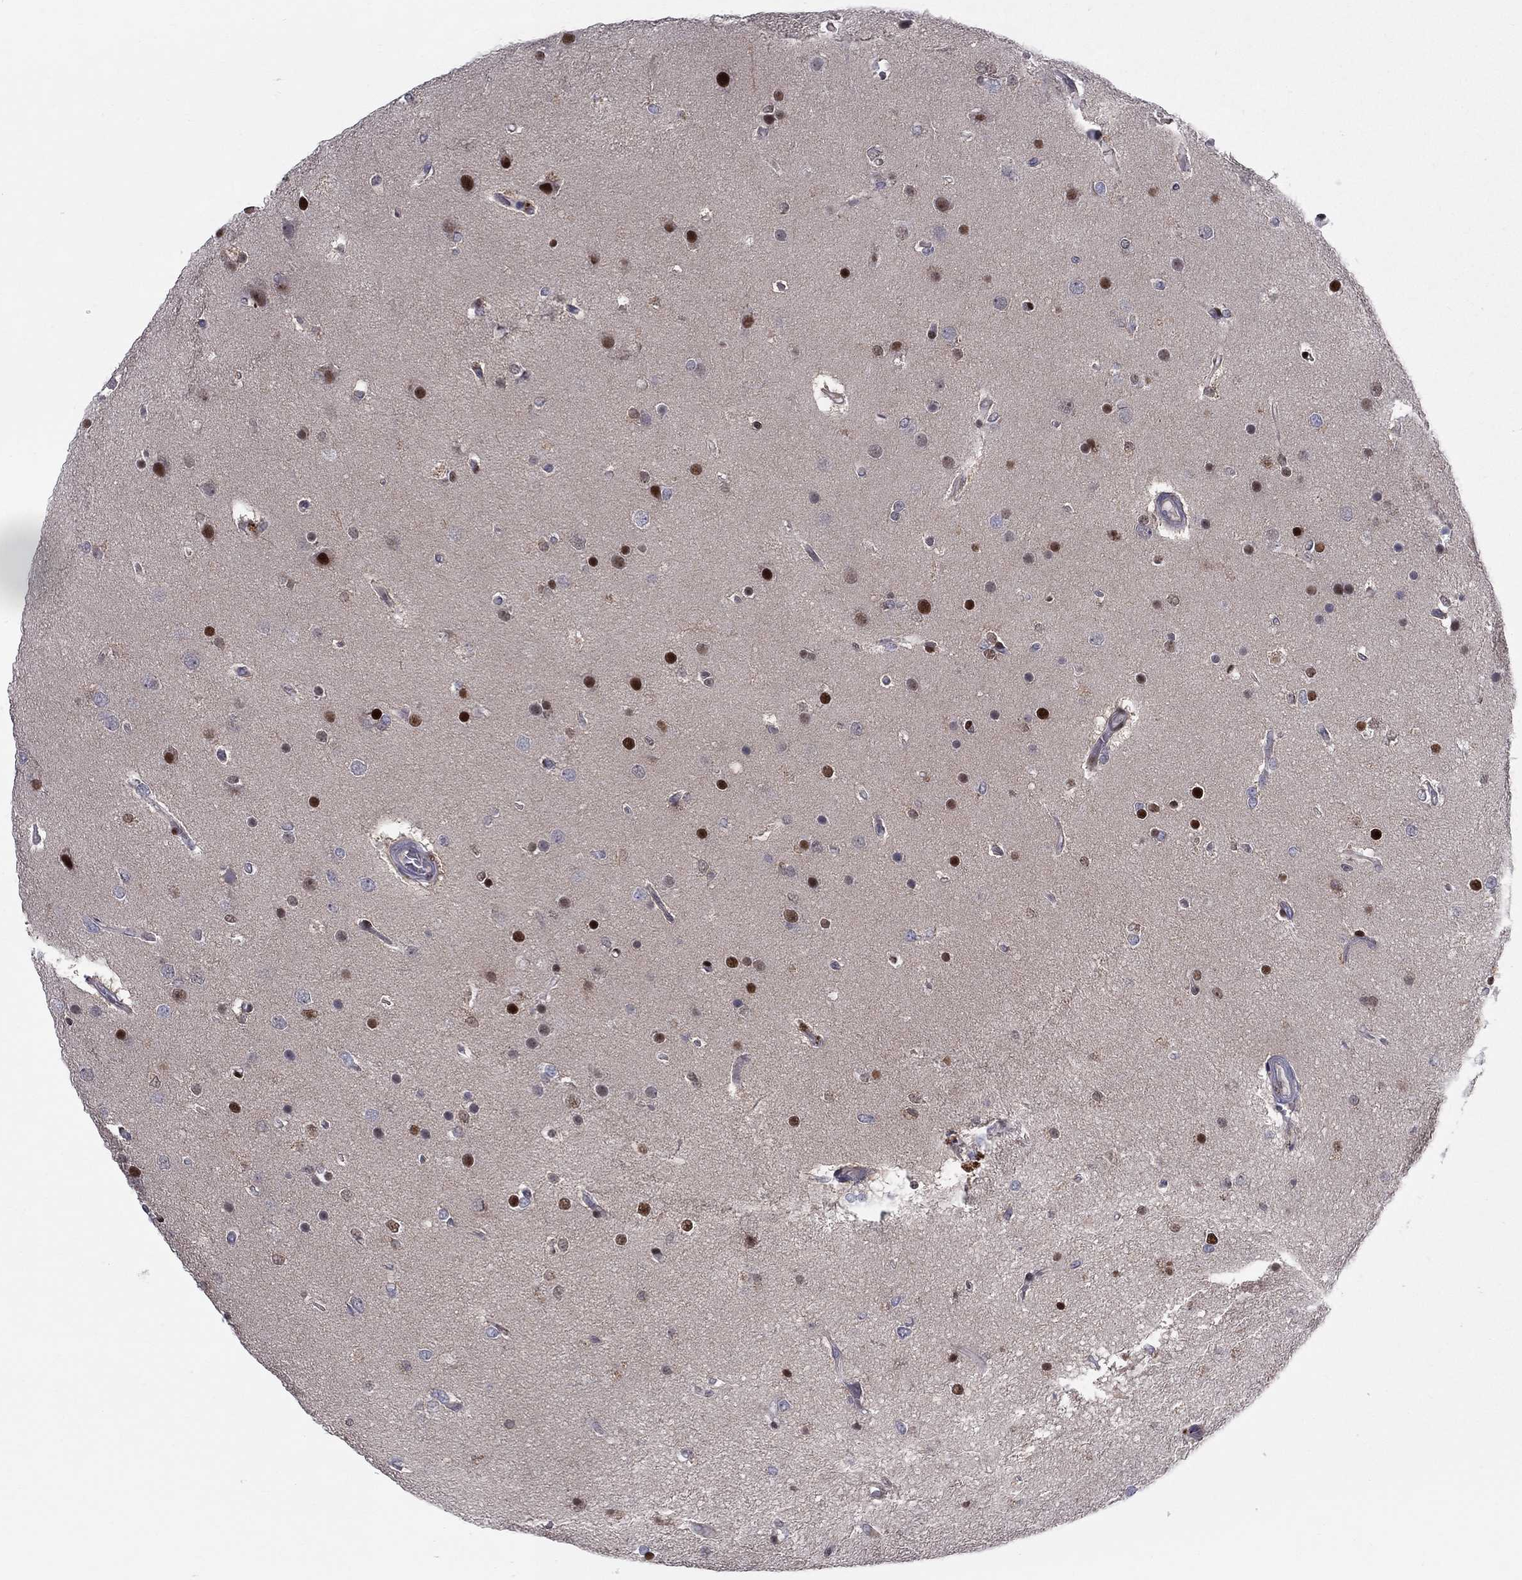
{"staining": {"intensity": "moderate", "quantity": "25%-75%", "location": "nuclear"}, "tissue": "glioma", "cell_type": "Tumor cells", "image_type": "cancer", "snomed": [{"axis": "morphology", "description": "Glioma, malignant, High grade"}, {"axis": "topography", "description": "Brain"}], "caption": "An IHC micrograph of neoplastic tissue is shown. Protein staining in brown labels moderate nuclear positivity in malignant glioma (high-grade) within tumor cells.", "gene": "ZNHIT3", "patient": {"sex": "female", "age": 61}}